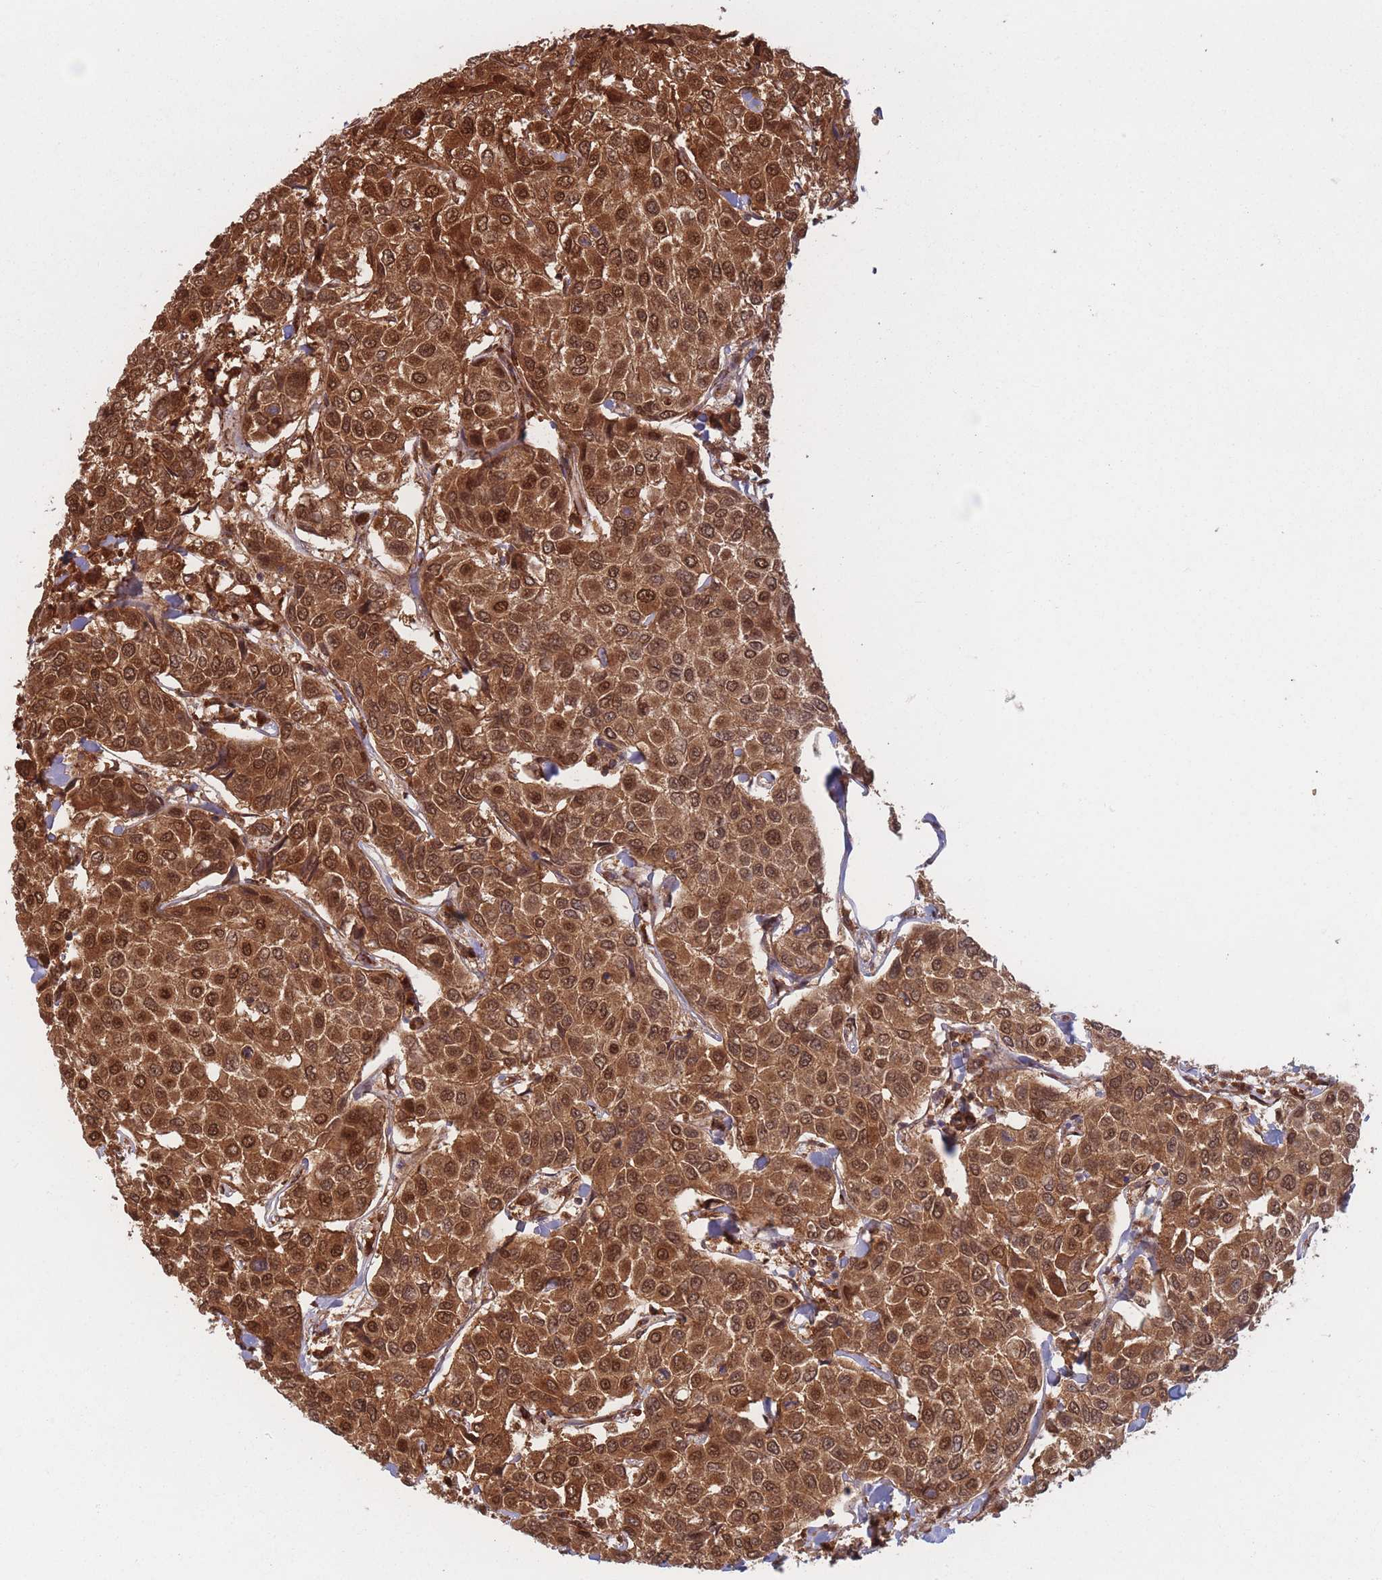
{"staining": {"intensity": "strong", "quantity": ">75%", "location": "cytoplasmic/membranous,nuclear"}, "tissue": "breast cancer", "cell_type": "Tumor cells", "image_type": "cancer", "snomed": [{"axis": "morphology", "description": "Duct carcinoma"}, {"axis": "topography", "description": "Breast"}], "caption": "Protein expression by immunohistochemistry (IHC) exhibits strong cytoplasmic/membranous and nuclear positivity in approximately >75% of tumor cells in breast invasive ductal carcinoma. (Stains: DAB in brown, nuclei in blue, Microscopy: brightfield microscopy at high magnification).", "gene": "PODXL2", "patient": {"sex": "female", "age": 55}}